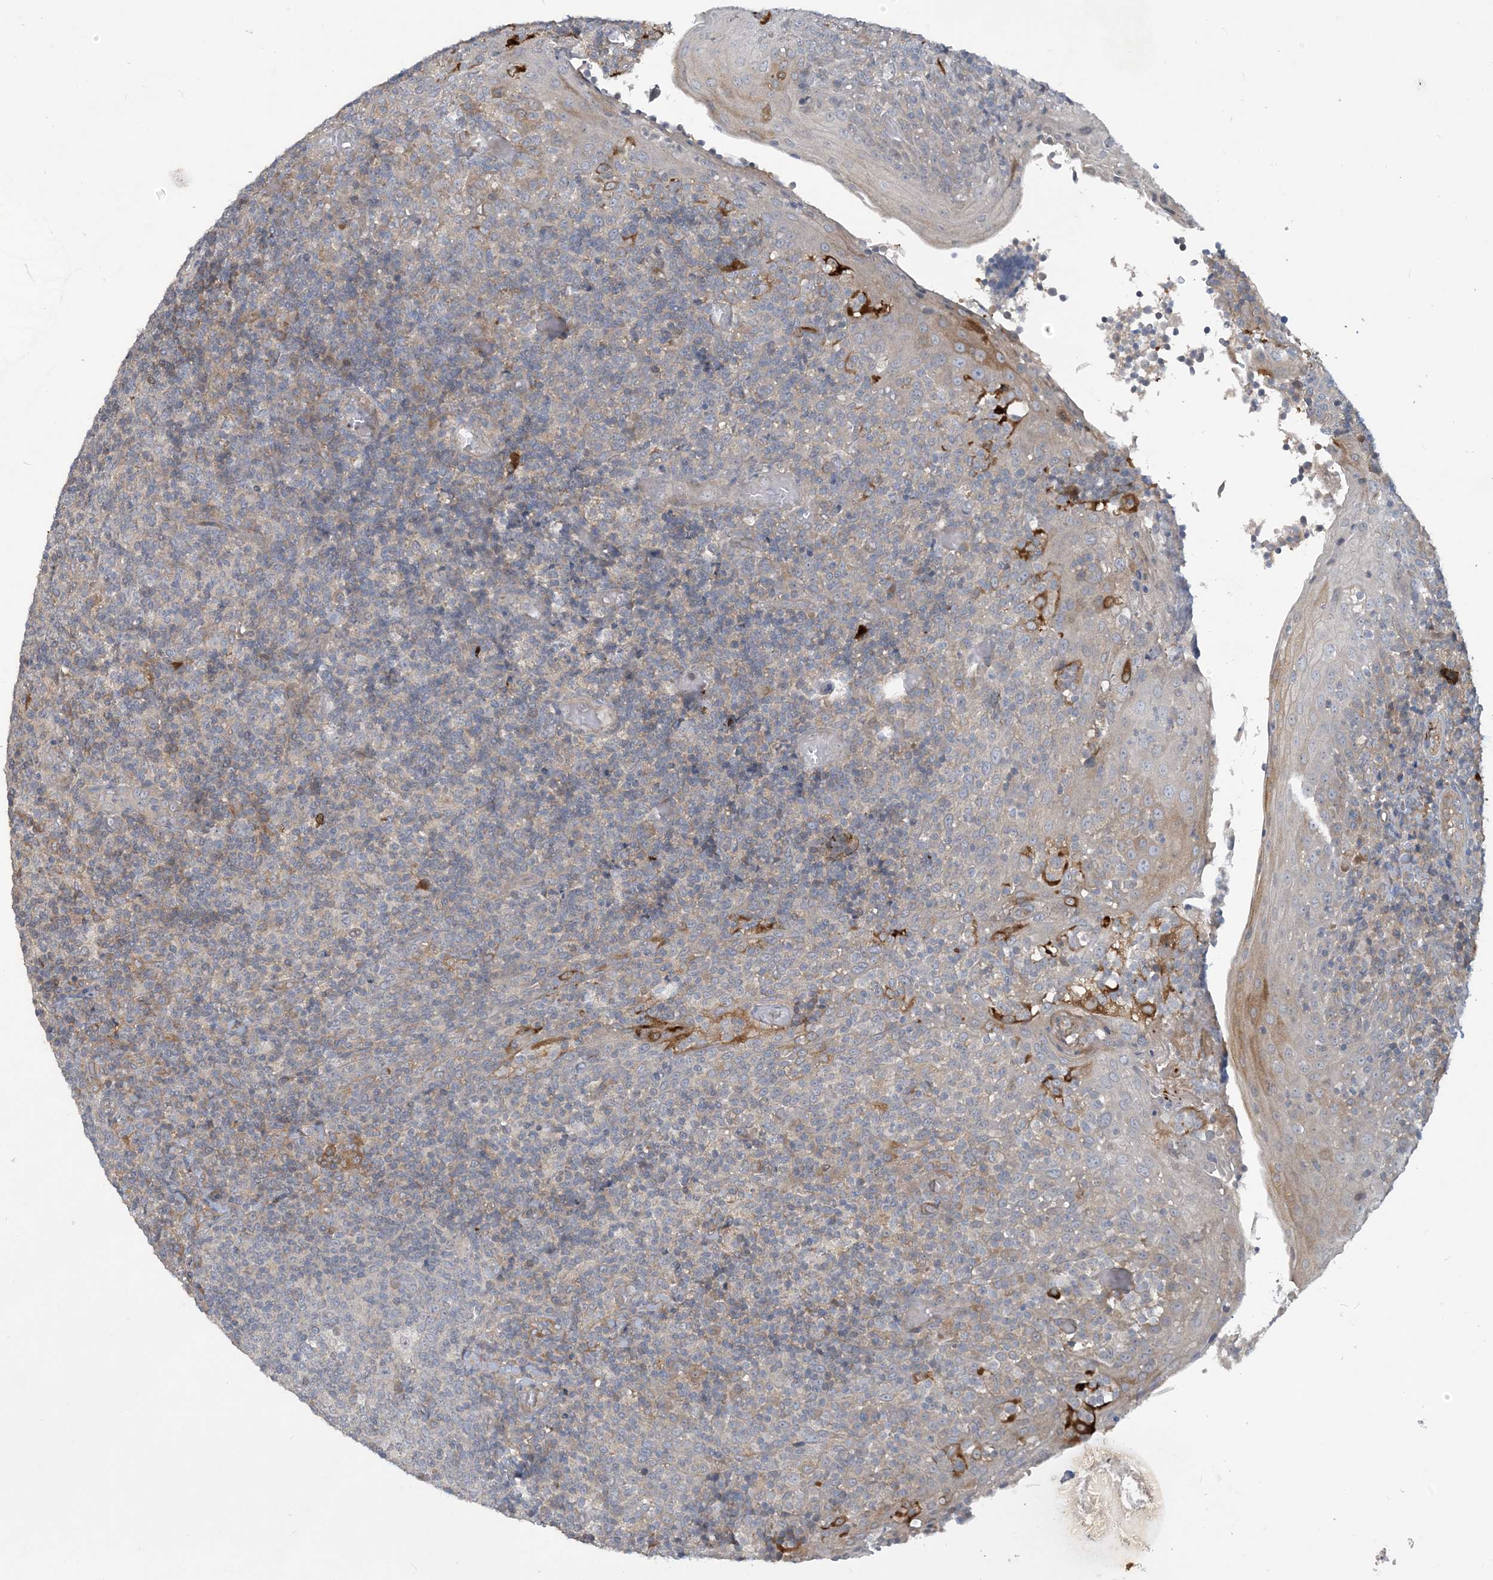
{"staining": {"intensity": "negative", "quantity": "none", "location": "none"}, "tissue": "tonsil", "cell_type": "Germinal center cells", "image_type": "normal", "snomed": [{"axis": "morphology", "description": "Normal tissue, NOS"}, {"axis": "topography", "description": "Tonsil"}], "caption": "Immunohistochemistry image of unremarkable tonsil: tonsil stained with DAB (3,3'-diaminobenzidine) displays no significant protein positivity in germinal center cells.", "gene": "CDS1", "patient": {"sex": "female", "age": 19}}